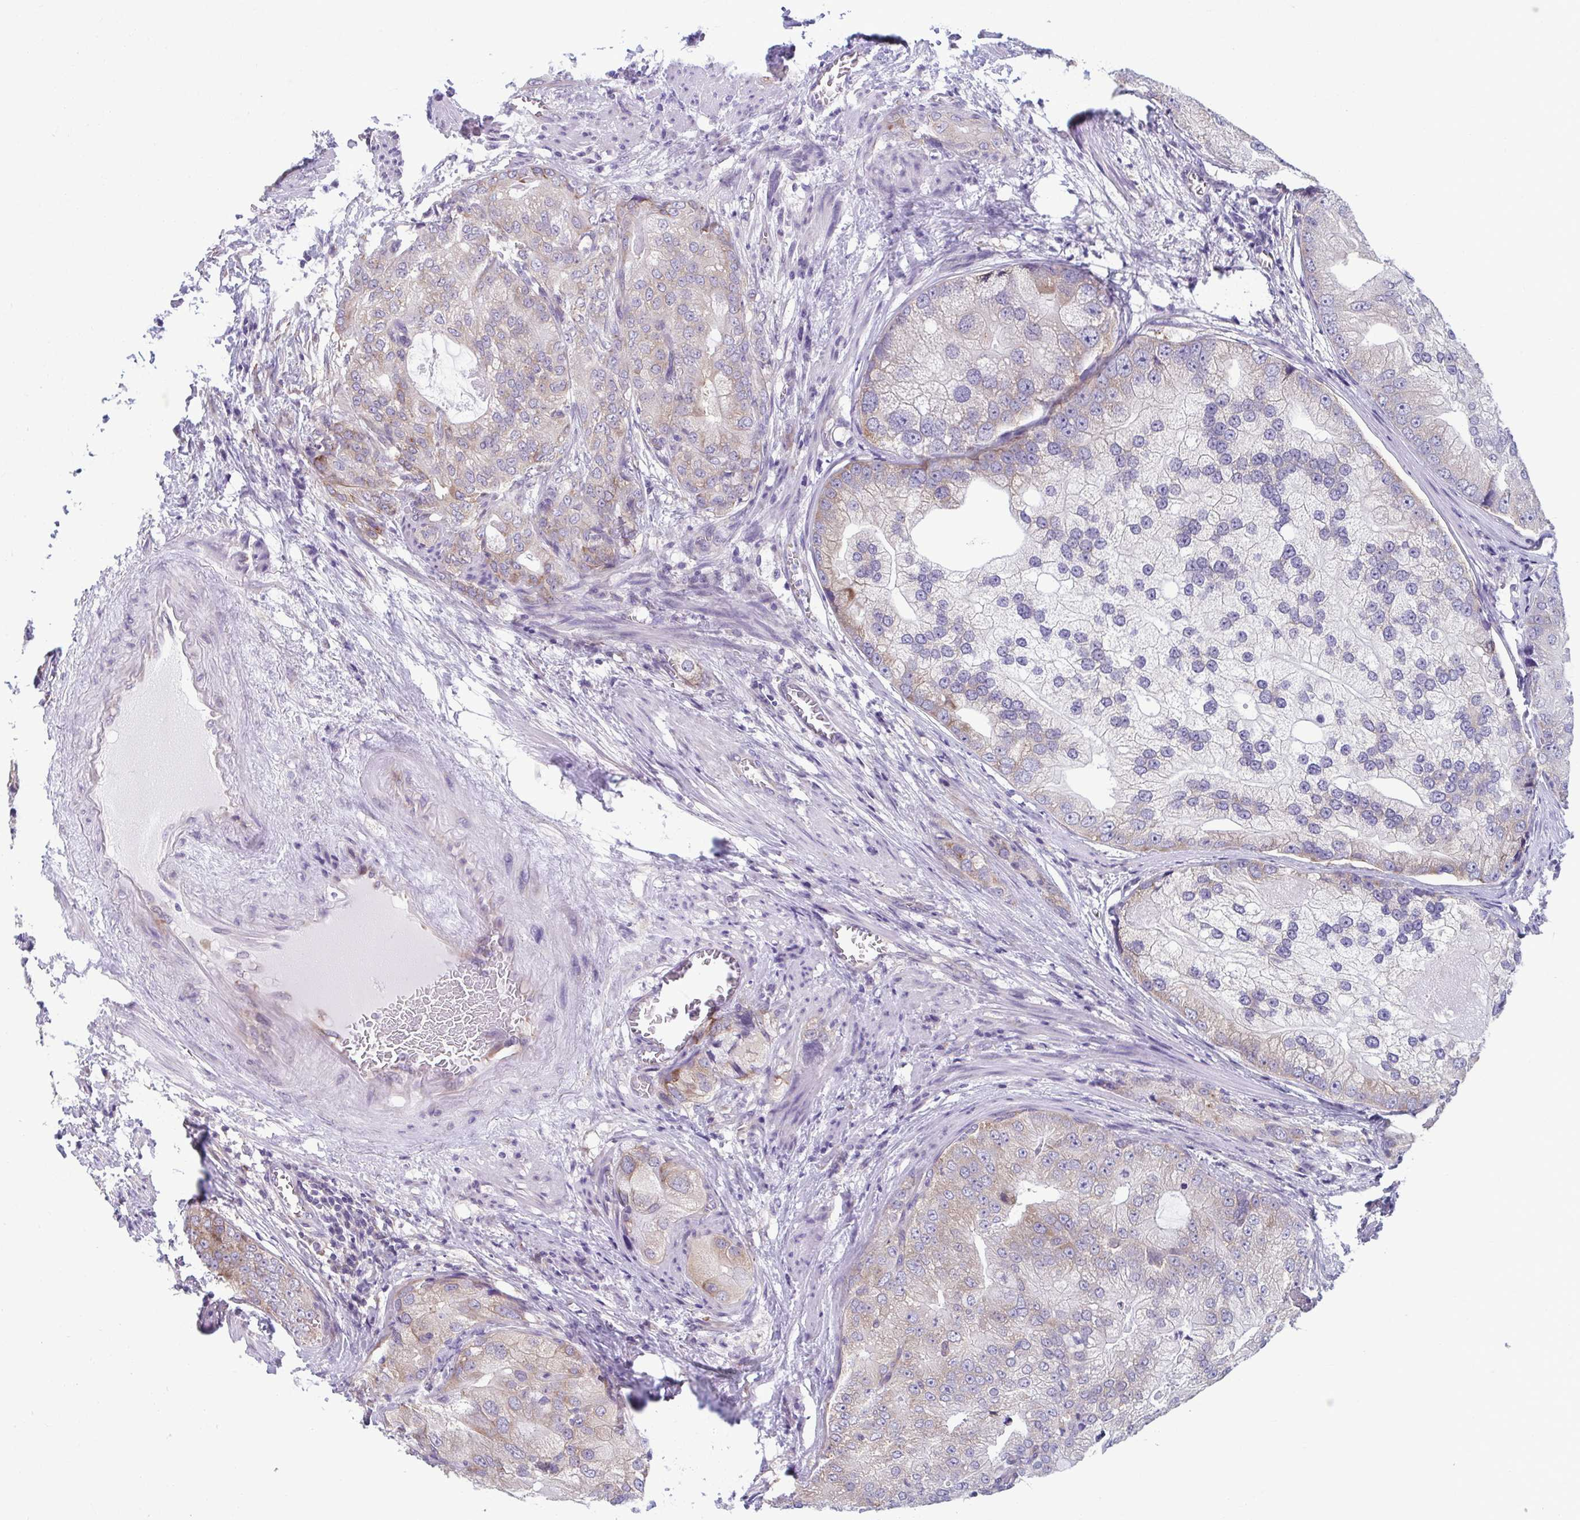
{"staining": {"intensity": "negative", "quantity": "none", "location": "none"}, "tissue": "prostate cancer", "cell_type": "Tumor cells", "image_type": "cancer", "snomed": [{"axis": "morphology", "description": "Adenocarcinoma, High grade"}, {"axis": "topography", "description": "Prostate"}], "caption": "DAB (3,3'-diaminobenzidine) immunohistochemical staining of human high-grade adenocarcinoma (prostate) reveals no significant staining in tumor cells.", "gene": "TMEM108", "patient": {"sex": "male", "age": 70}}